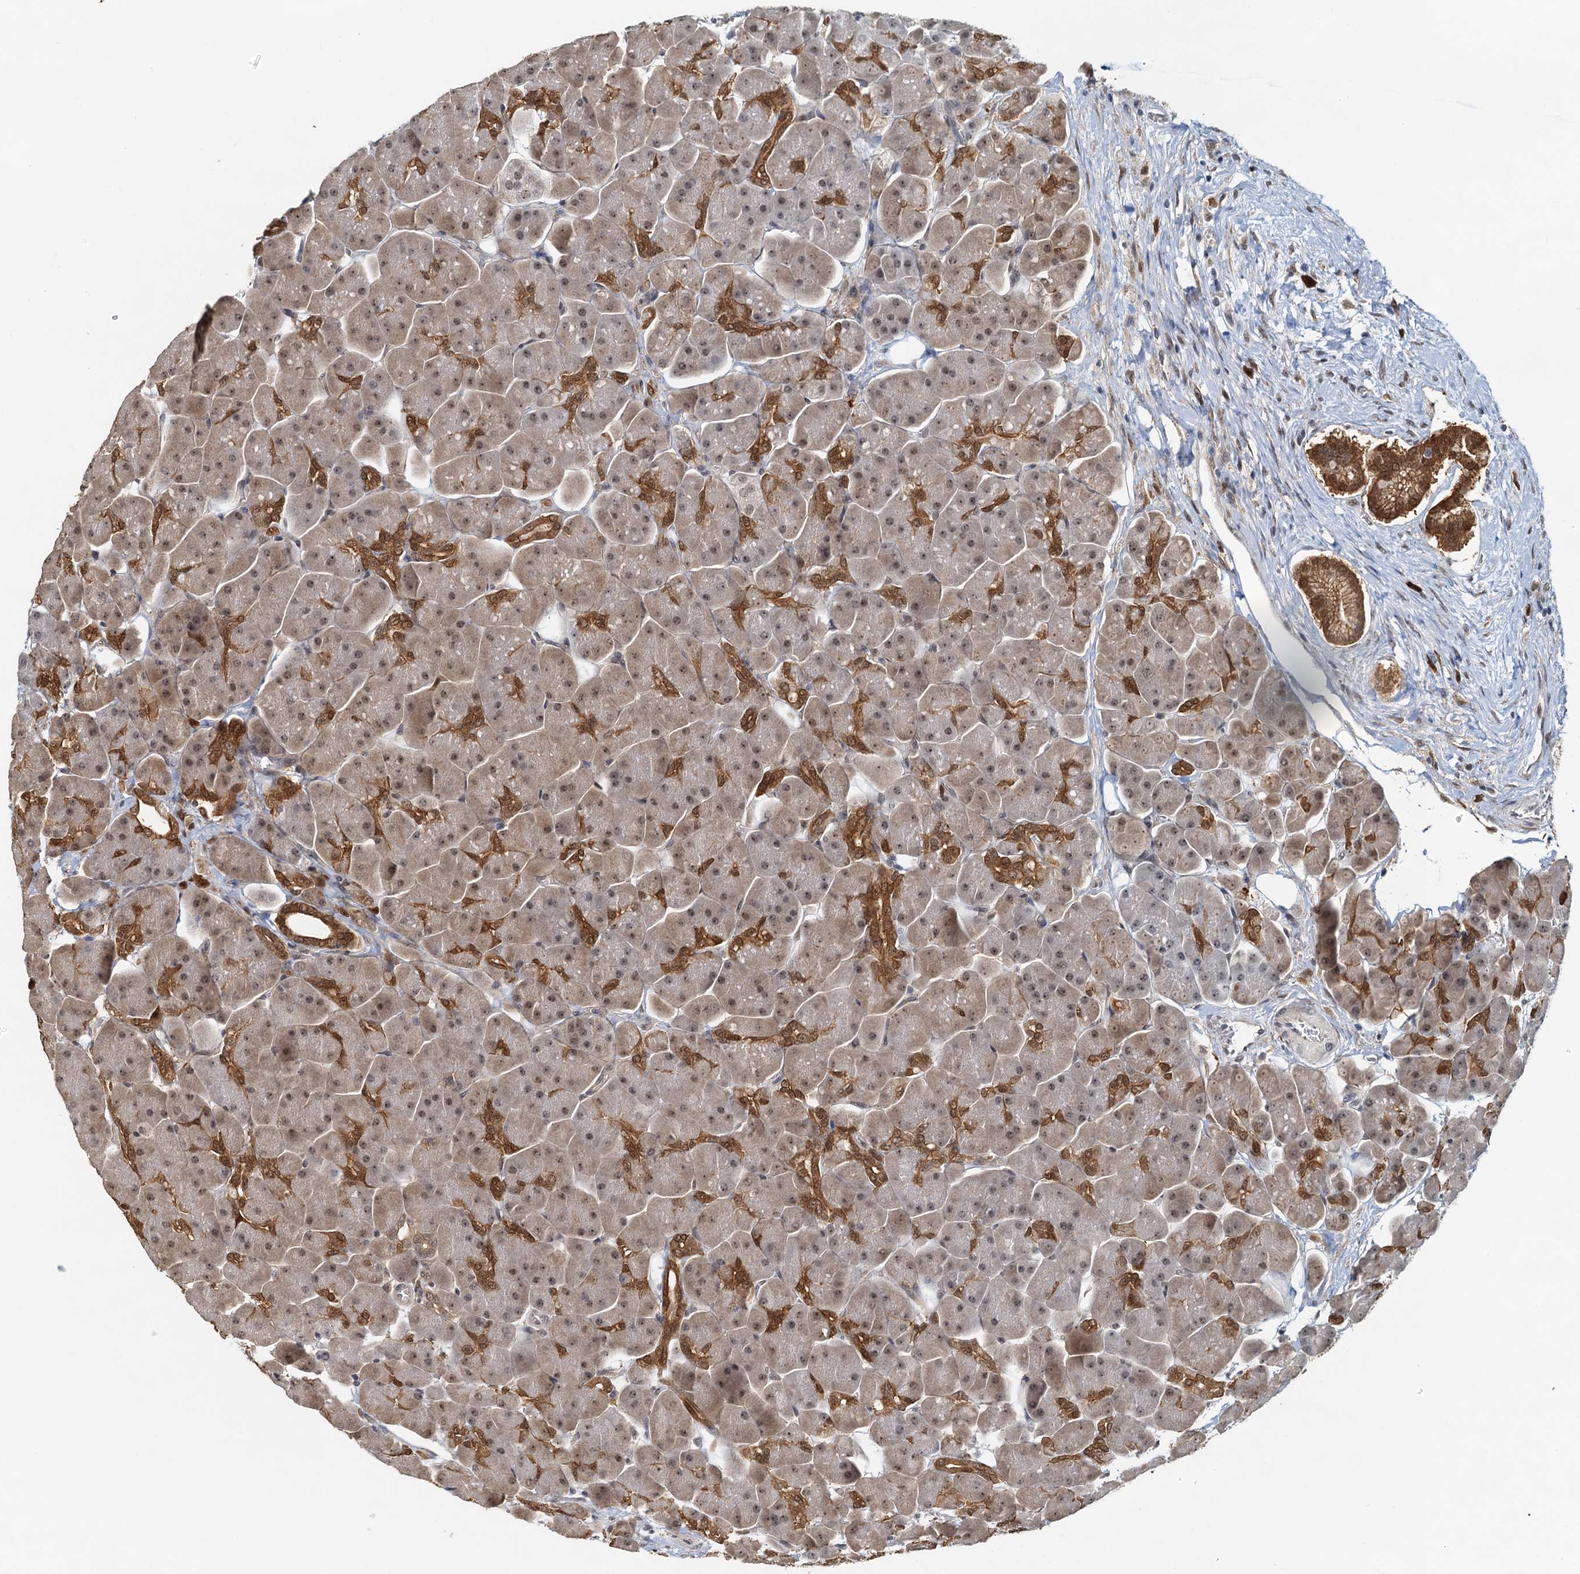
{"staining": {"intensity": "strong", "quantity": "25%-75%", "location": "cytoplasmic/membranous,nuclear"}, "tissue": "pancreas", "cell_type": "Exocrine glandular cells", "image_type": "normal", "snomed": [{"axis": "morphology", "description": "Normal tissue, NOS"}, {"axis": "topography", "description": "Pancreas"}], "caption": "The image shows a brown stain indicating the presence of a protein in the cytoplasmic/membranous,nuclear of exocrine glandular cells in pancreas.", "gene": "SPINDOC", "patient": {"sex": "male", "age": 66}}